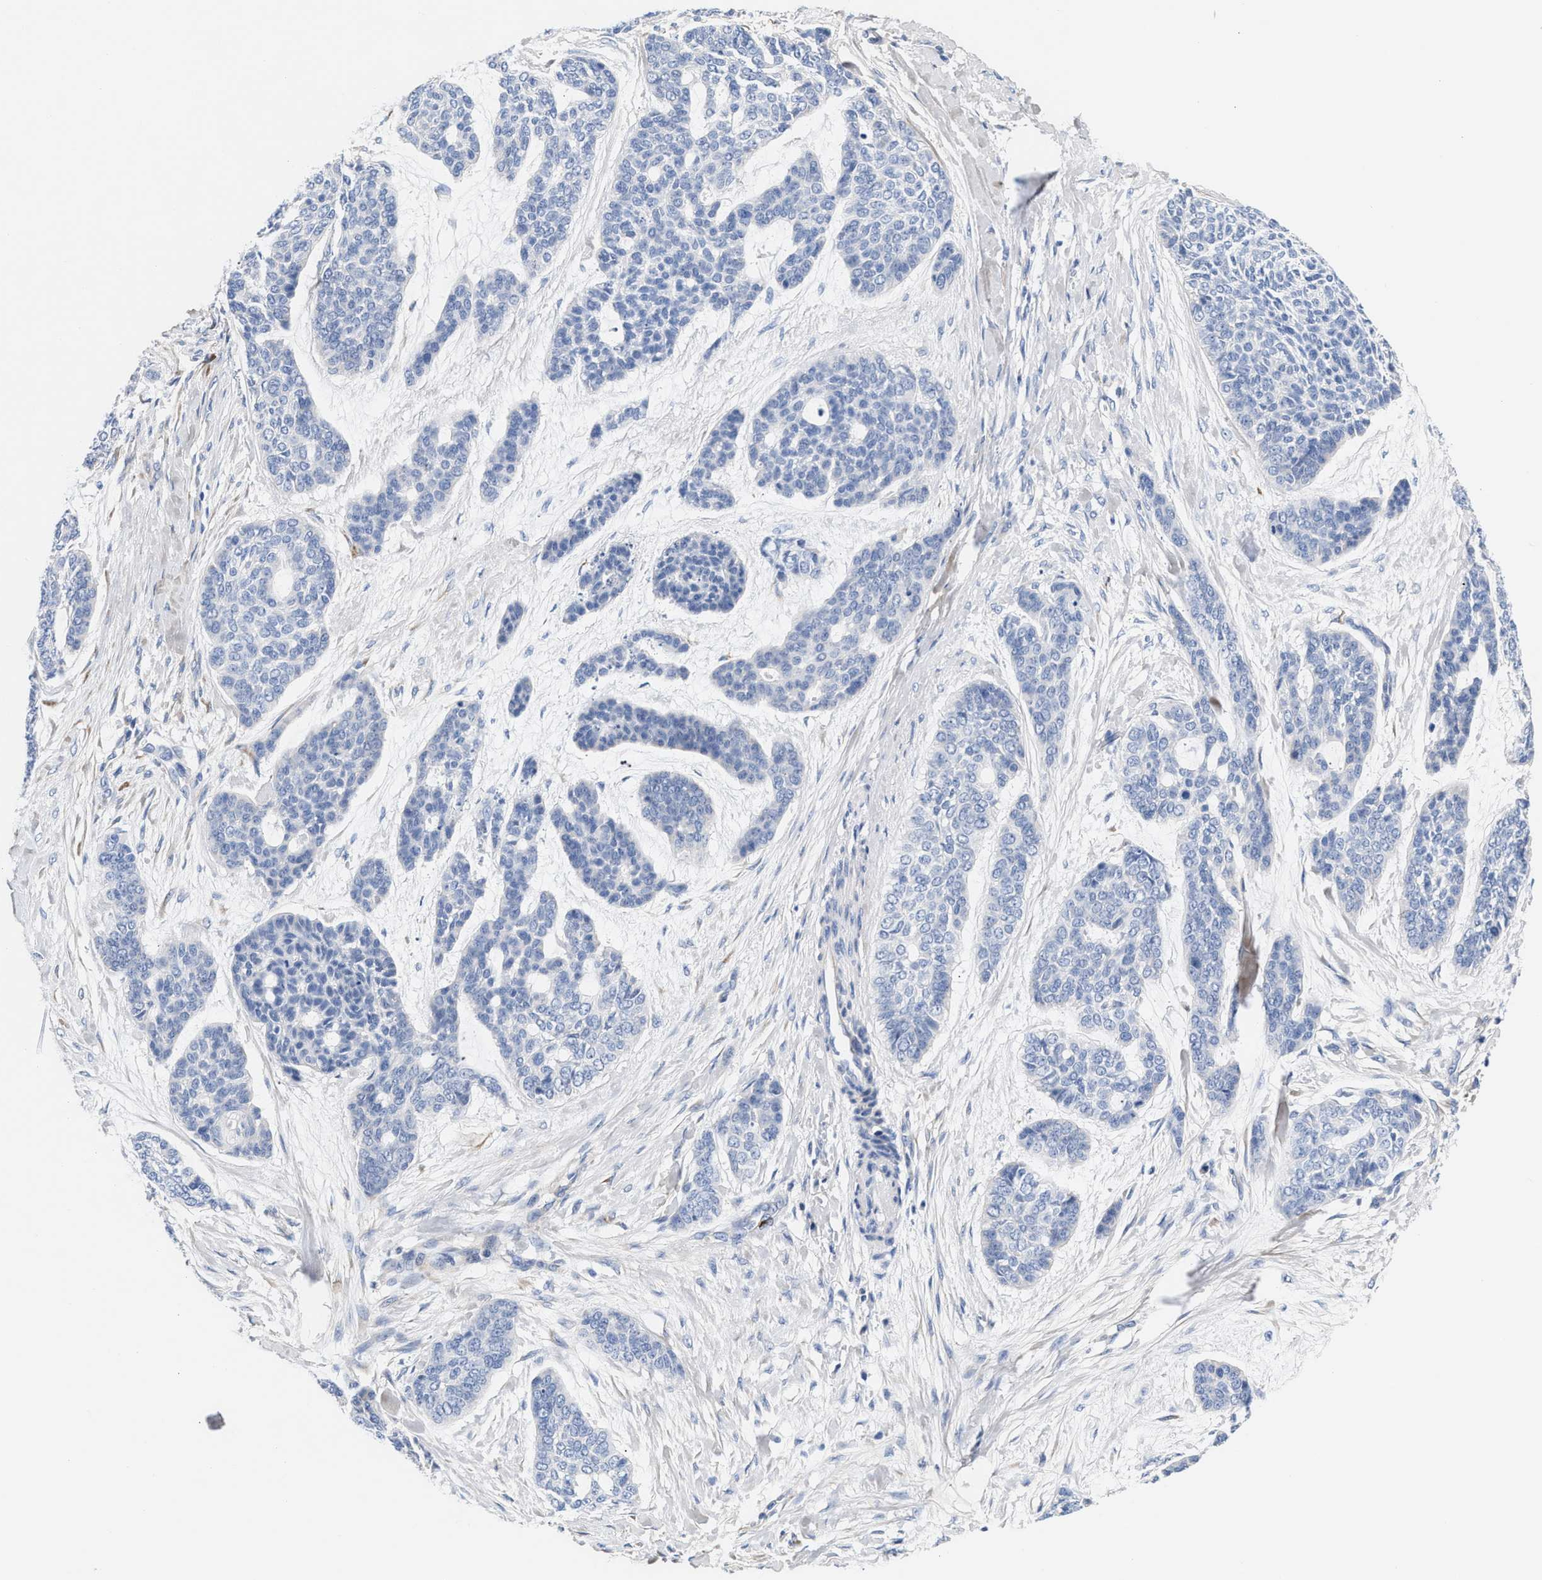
{"staining": {"intensity": "negative", "quantity": "none", "location": "none"}, "tissue": "skin cancer", "cell_type": "Tumor cells", "image_type": "cancer", "snomed": [{"axis": "morphology", "description": "Basal cell carcinoma"}, {"axis": "topography", "description": "Skin"}], "caption": "The IHC photomicrograph has no significant positivity in tumor cells of basal cell carcinoma (skin) tissue. (Immunohistochemistry, brightfield microscopy, high magnification).", "gene": "ACTL7B", "patient": {"sex": "female", "age": 64}}